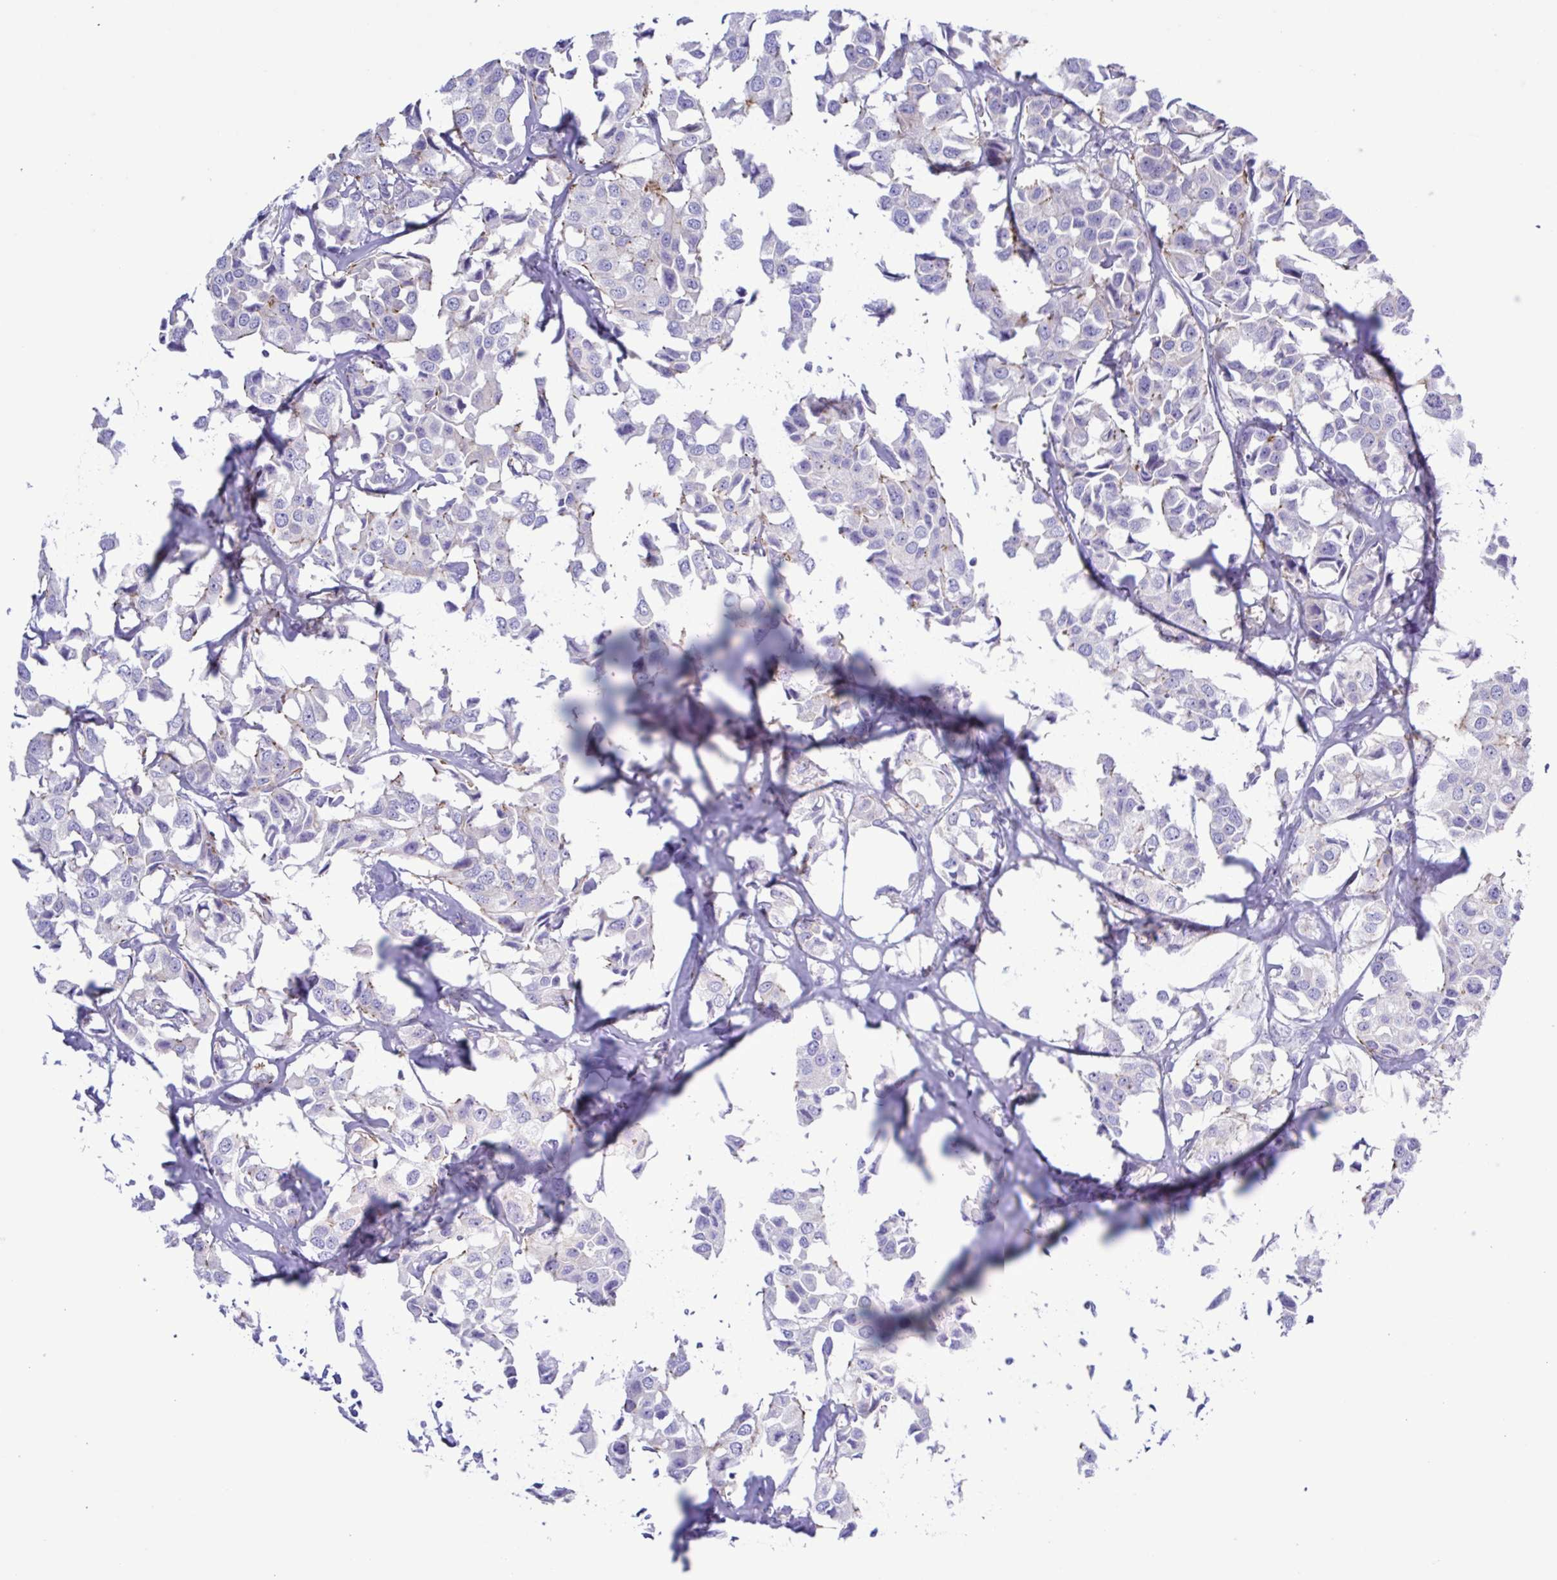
{"staining": {"intensity": "negative", "quantity": "none", "location": "none"}, "tissue": "breast cancer", "cell_type": "Tumor cells", "image_type": "cancer", "snomed": [{"axis": "morphology", "description": "Duct carcinoma"}, {"axis": "topography", "description": "Breast"}], "caption": "Immunohistochemical staining of human breast cancer (intraductal carcinoma) reveals no significant expression in tumor cells.", "gene": "CYP11A1", "patient": {"sex": "female", "age": 80}}